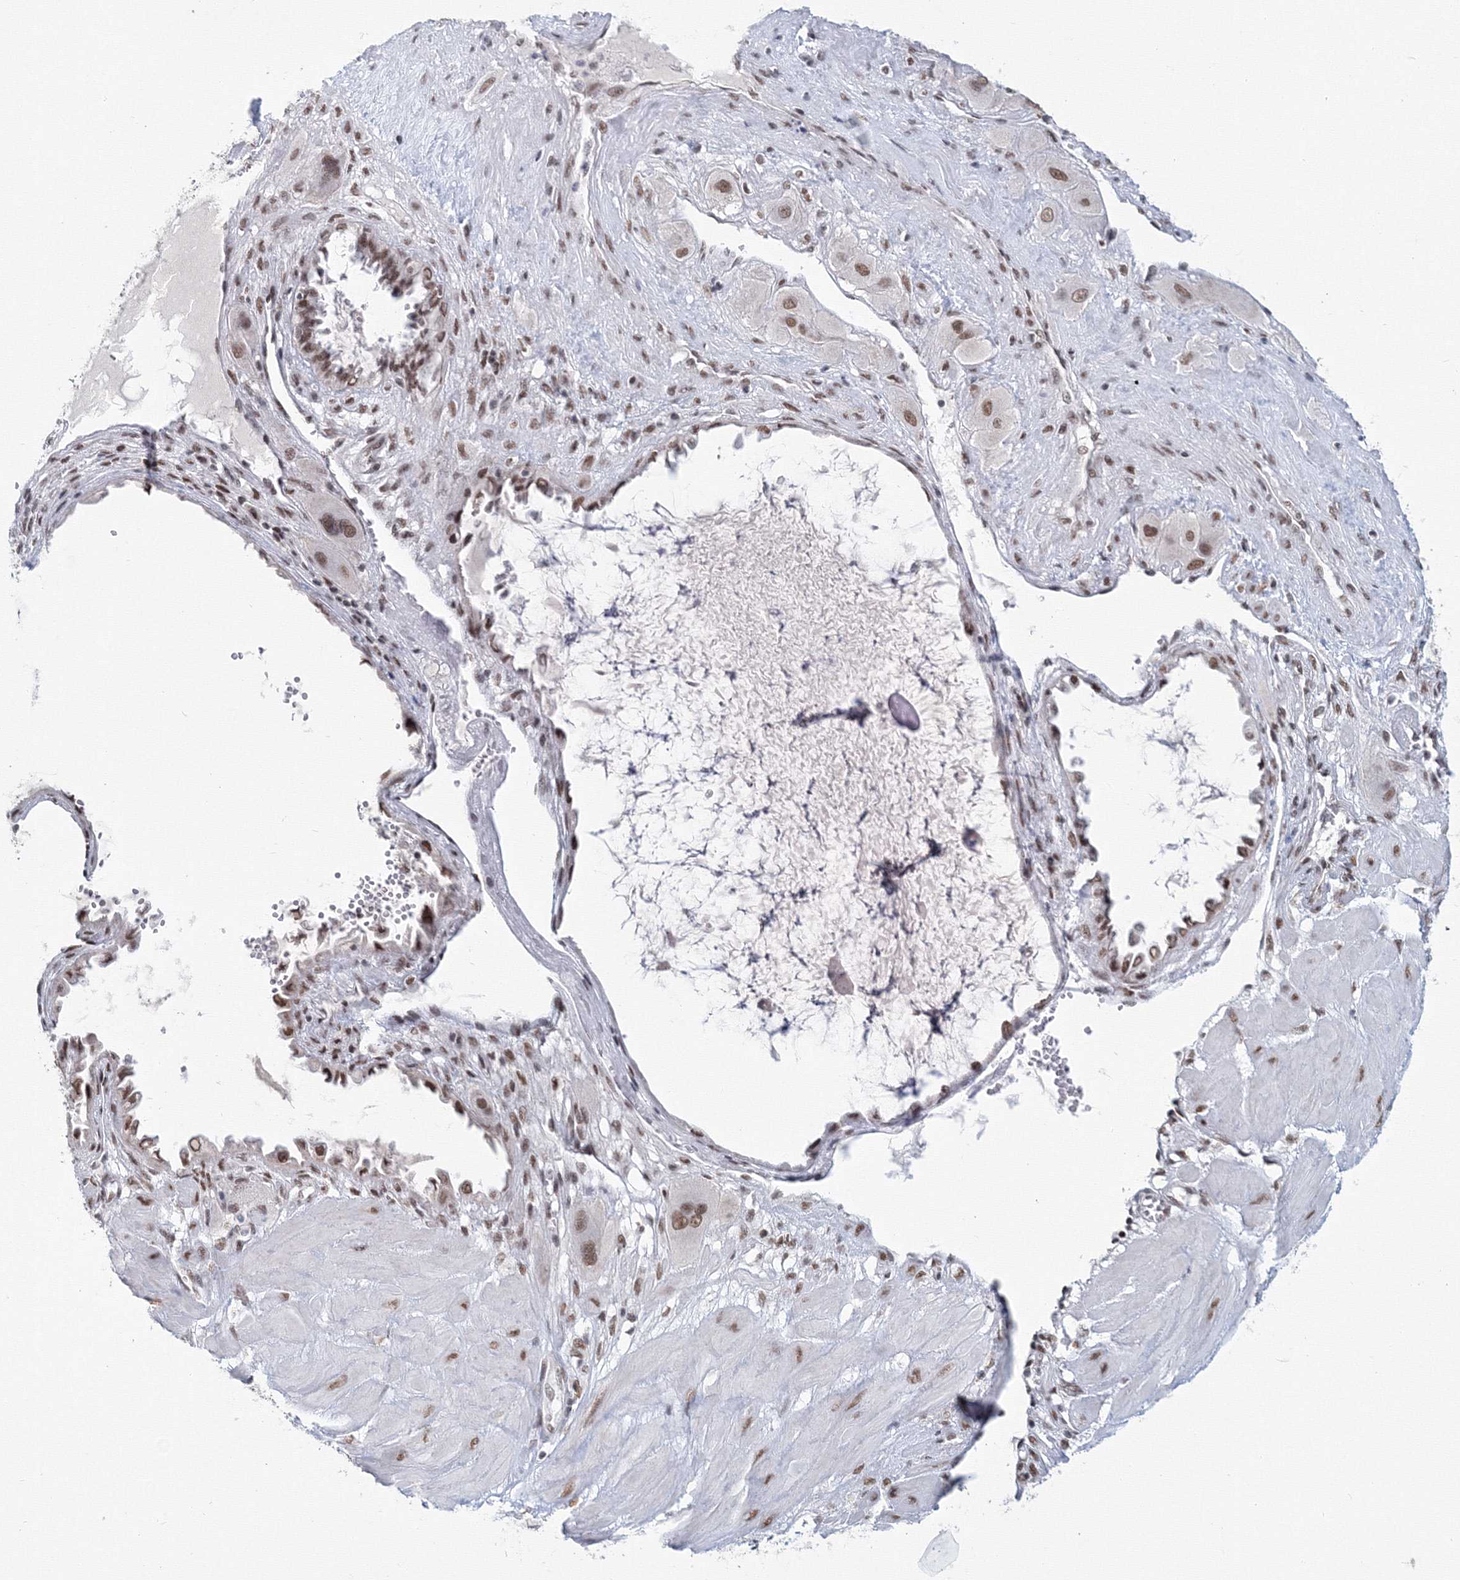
{"staining": {"intensity": "moderate", "quantity": ">75%", "location": "nuclear"}, "tissue": "cervical cancer", "cell_type": "Tumor cells", "image_type": "cancer", "snomed": [{"axis": "morphology", "description": "Squamous cell carcinoma, NOS"}, {"axis": "topography", "description": "Cervix"}], "caption": "This micrograph demonstrates immunohistochemistry staining of cervical cancer (squamous cell carcinoma), with medium moderate nuclear staining in about >75% of tumor cells.", "gene": "SF3B6", "patient": {"sex": "female", "age": 34}}